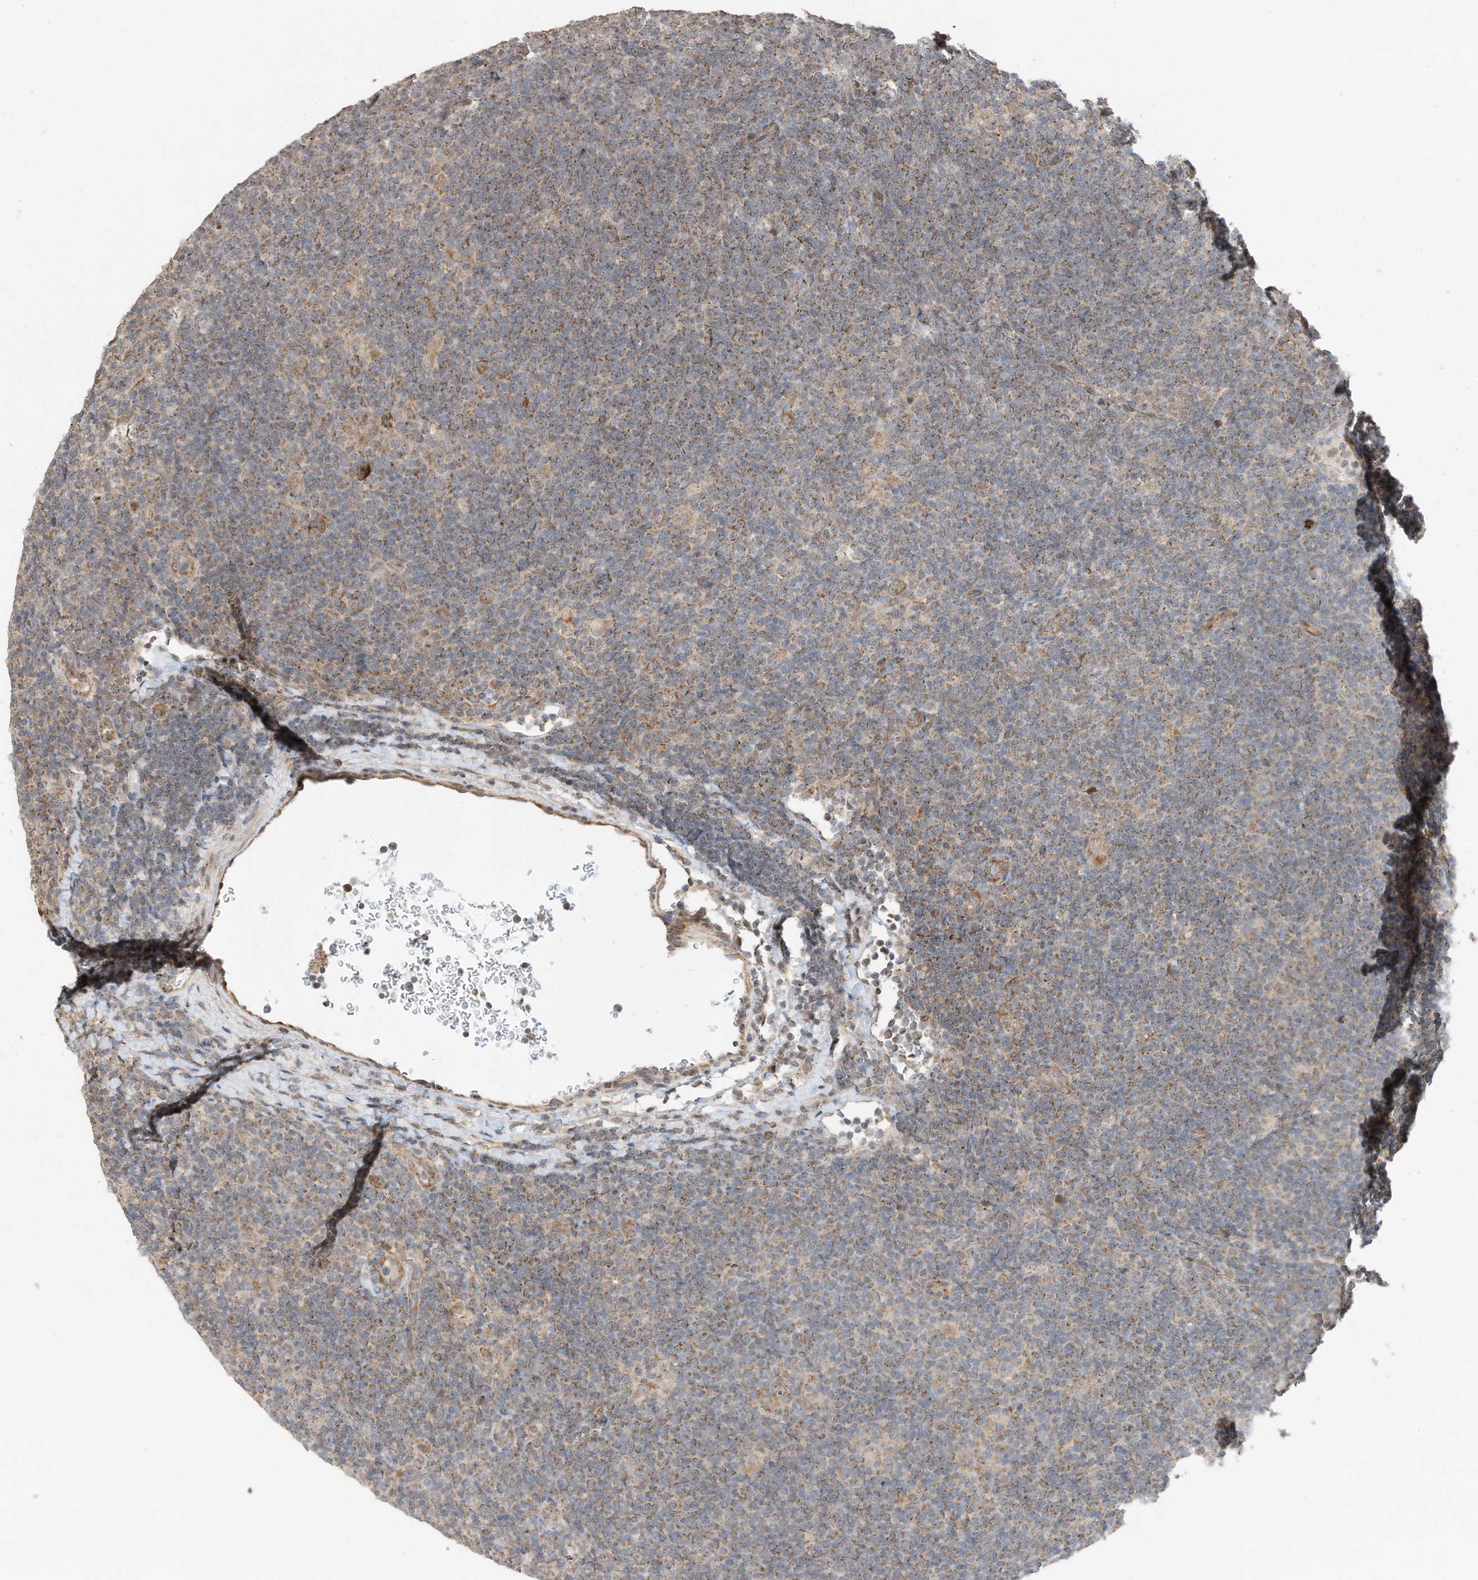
{"staining": {"intensity": "moderate", "quantity": ">75%", "location": "cytoplasmic/membranous"}, "tissue": "lymphoma", "cell_type": "Tumor cells", "image_type": "cancer", "snomed": [{"axis": "morphology", "description": "Hodgkin's disease, NOS"}, {"axis": "topography", "description": "Lymph node"}], "caption": "This is a photomicrograph of immunohistochemistry staining of Hodgkin's disease, which shows moderate positivity in the cytoplasmic/membranous of tumor cells.", "gene": "CAGE1", "patient": {"sex": "female", "age": 57}}